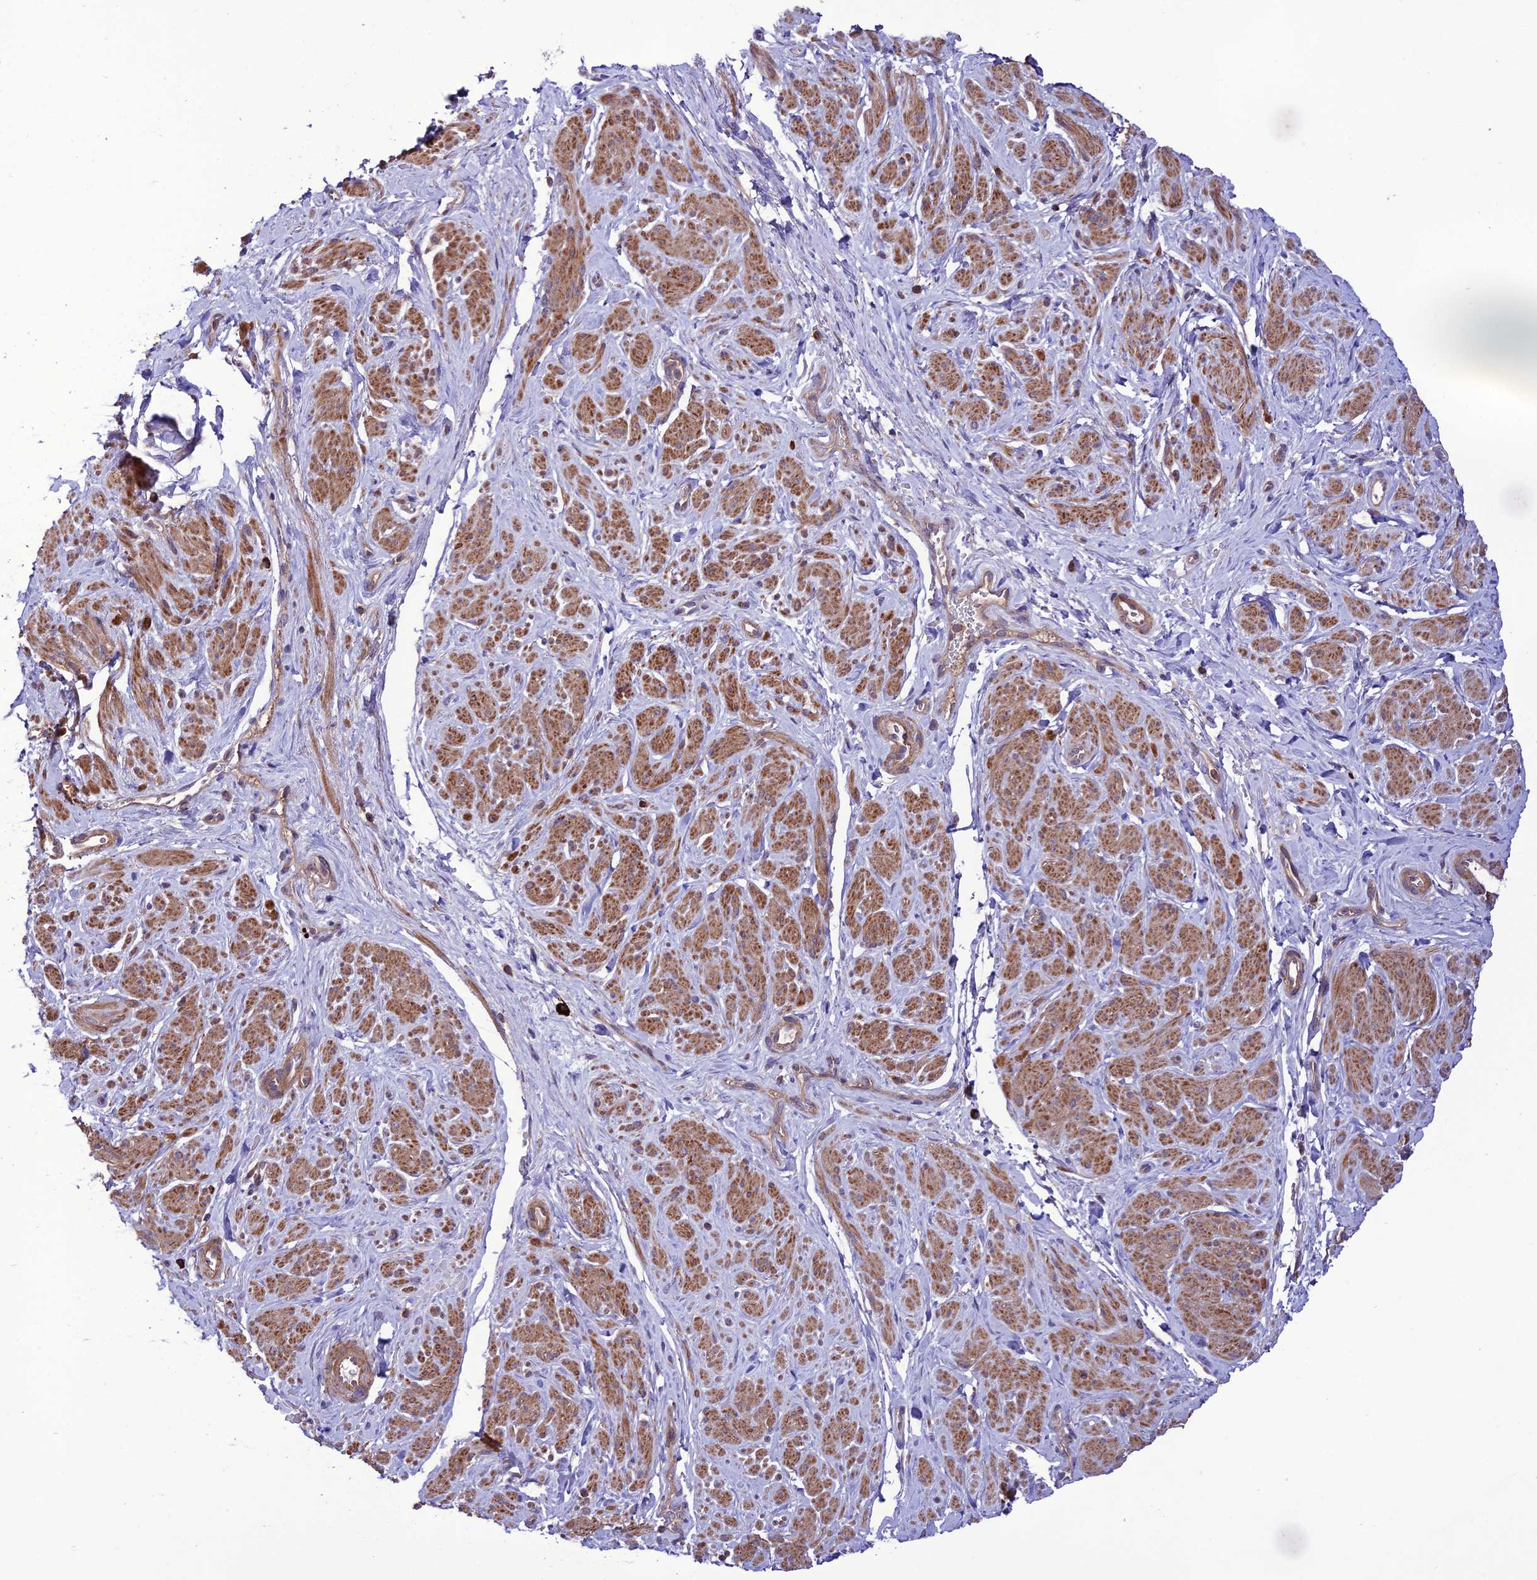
{"staining": {"intensity": "moderate", "quantity": "25%-75%", "location": "cytoplasmic/membranous"}, "tissue": "smooth muscle", "cell_type": "Smooth muscle cells", "image_type": "normal", "snomed": [{"axis": "morphology", "description": "Normal tissue, NOS"}, {"axis": "topography", "description": "Smooth muscle"}, {"axis": "topography", "description": "Peripheral nerve tissue"}], "caption": "Protein analysis of unremarkable smooth muscle reveals moderate cytoplasmic/membranous expression in about 25%-75% of smooth muscle cells.", "gene": "PPIL3", "patient": {"sex": "male", "age": 69}}